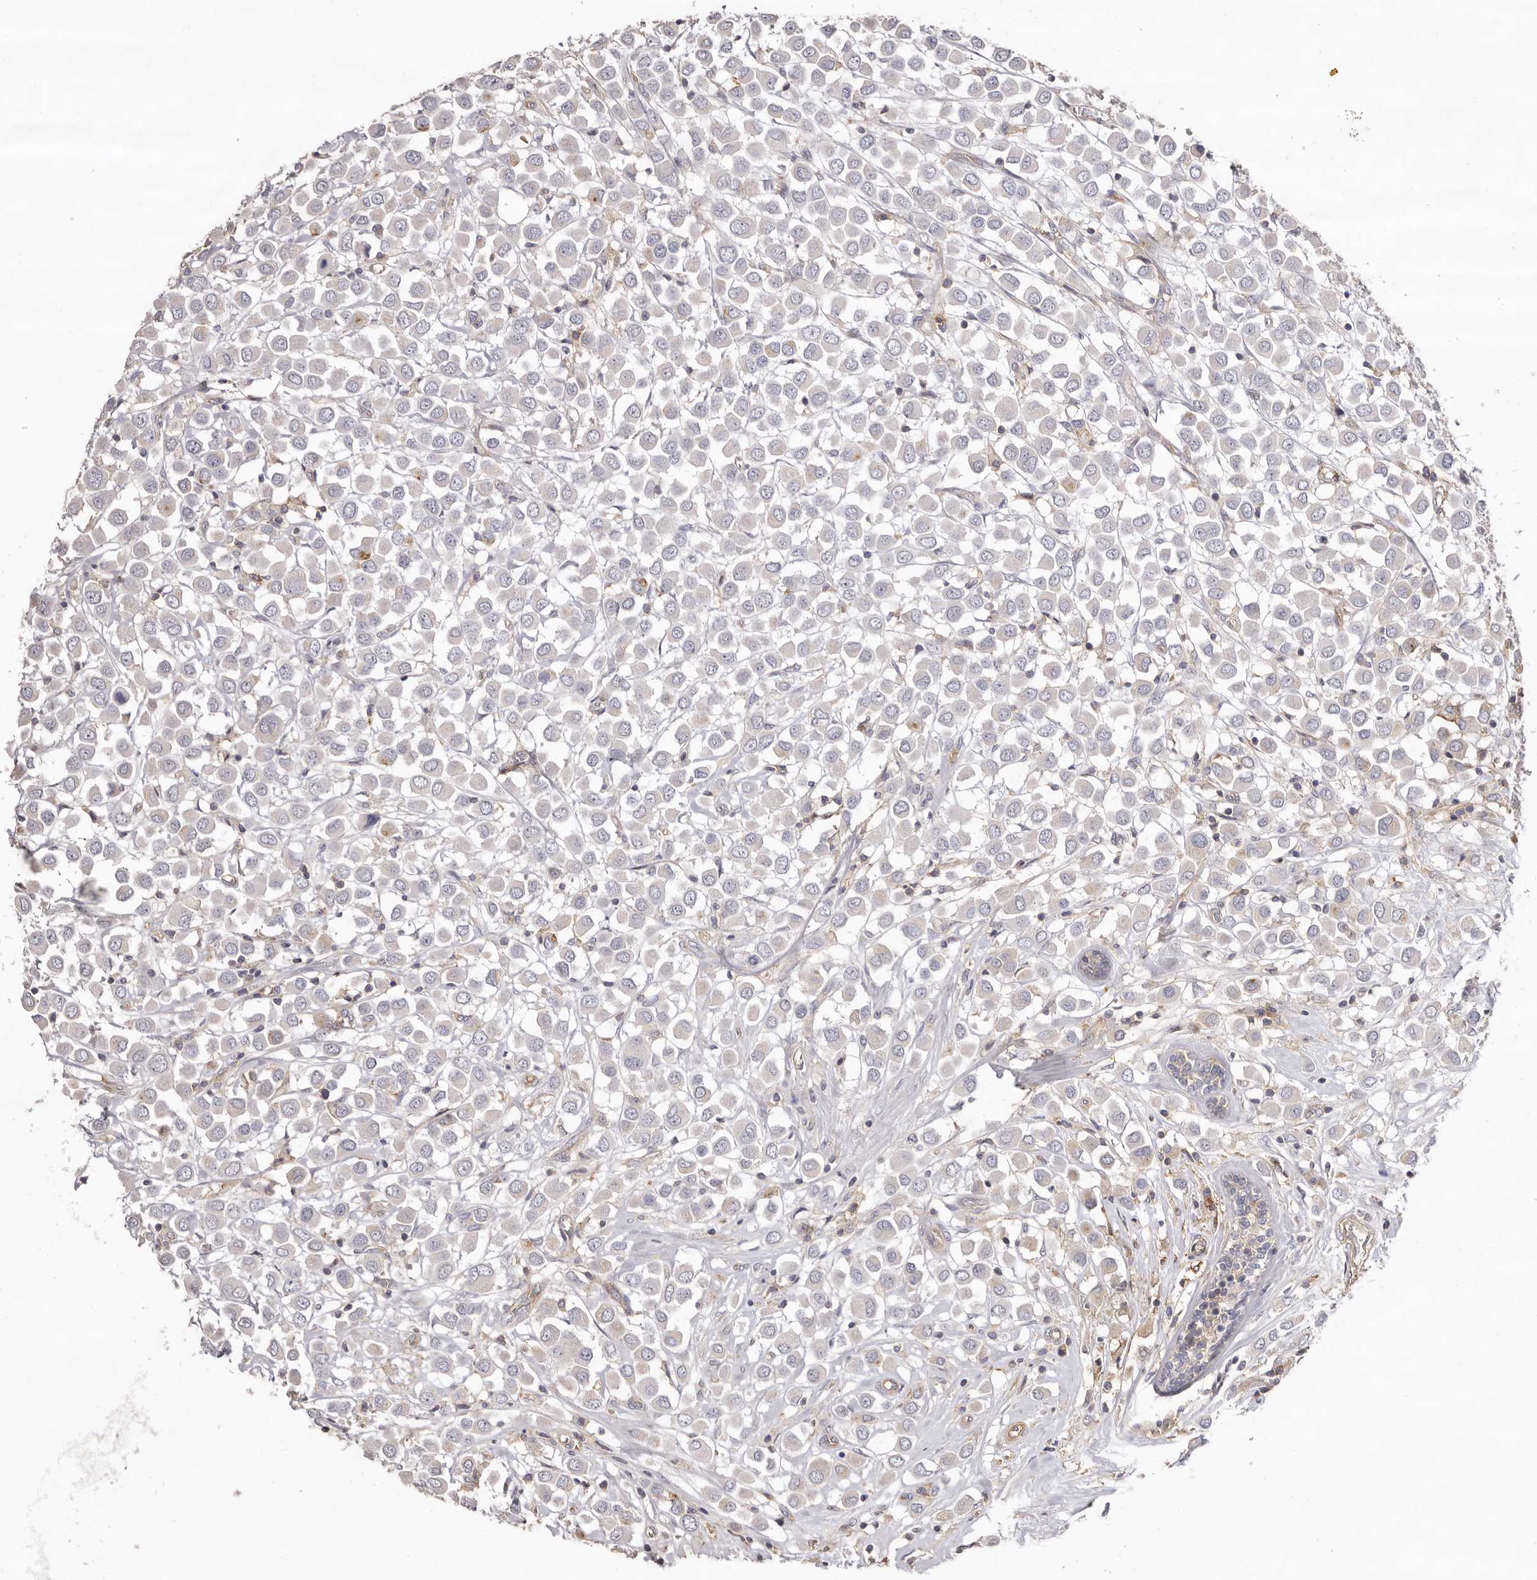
{"staining": {"intensity": "negative", "quantity": "none", "location": "none"}, "tissue": "breast cancer", "cell_type": "Tumor cells", "image_type": "cancer", "snomed": [{"axis": "morphology", "description": "Duct carcinoma"}, {"axis": "topography", "description": "Breast"}], "caption": "There is no significant positivity in tumor cells of breast cancer. (Stains: DAB immunohistochemistry (IHC) with hematoxylin counter stain, Microscopy: brightfield microscopy at high magnification).", "gene": "MMACHC", "patient": {"sex": "female", "age": 61}}